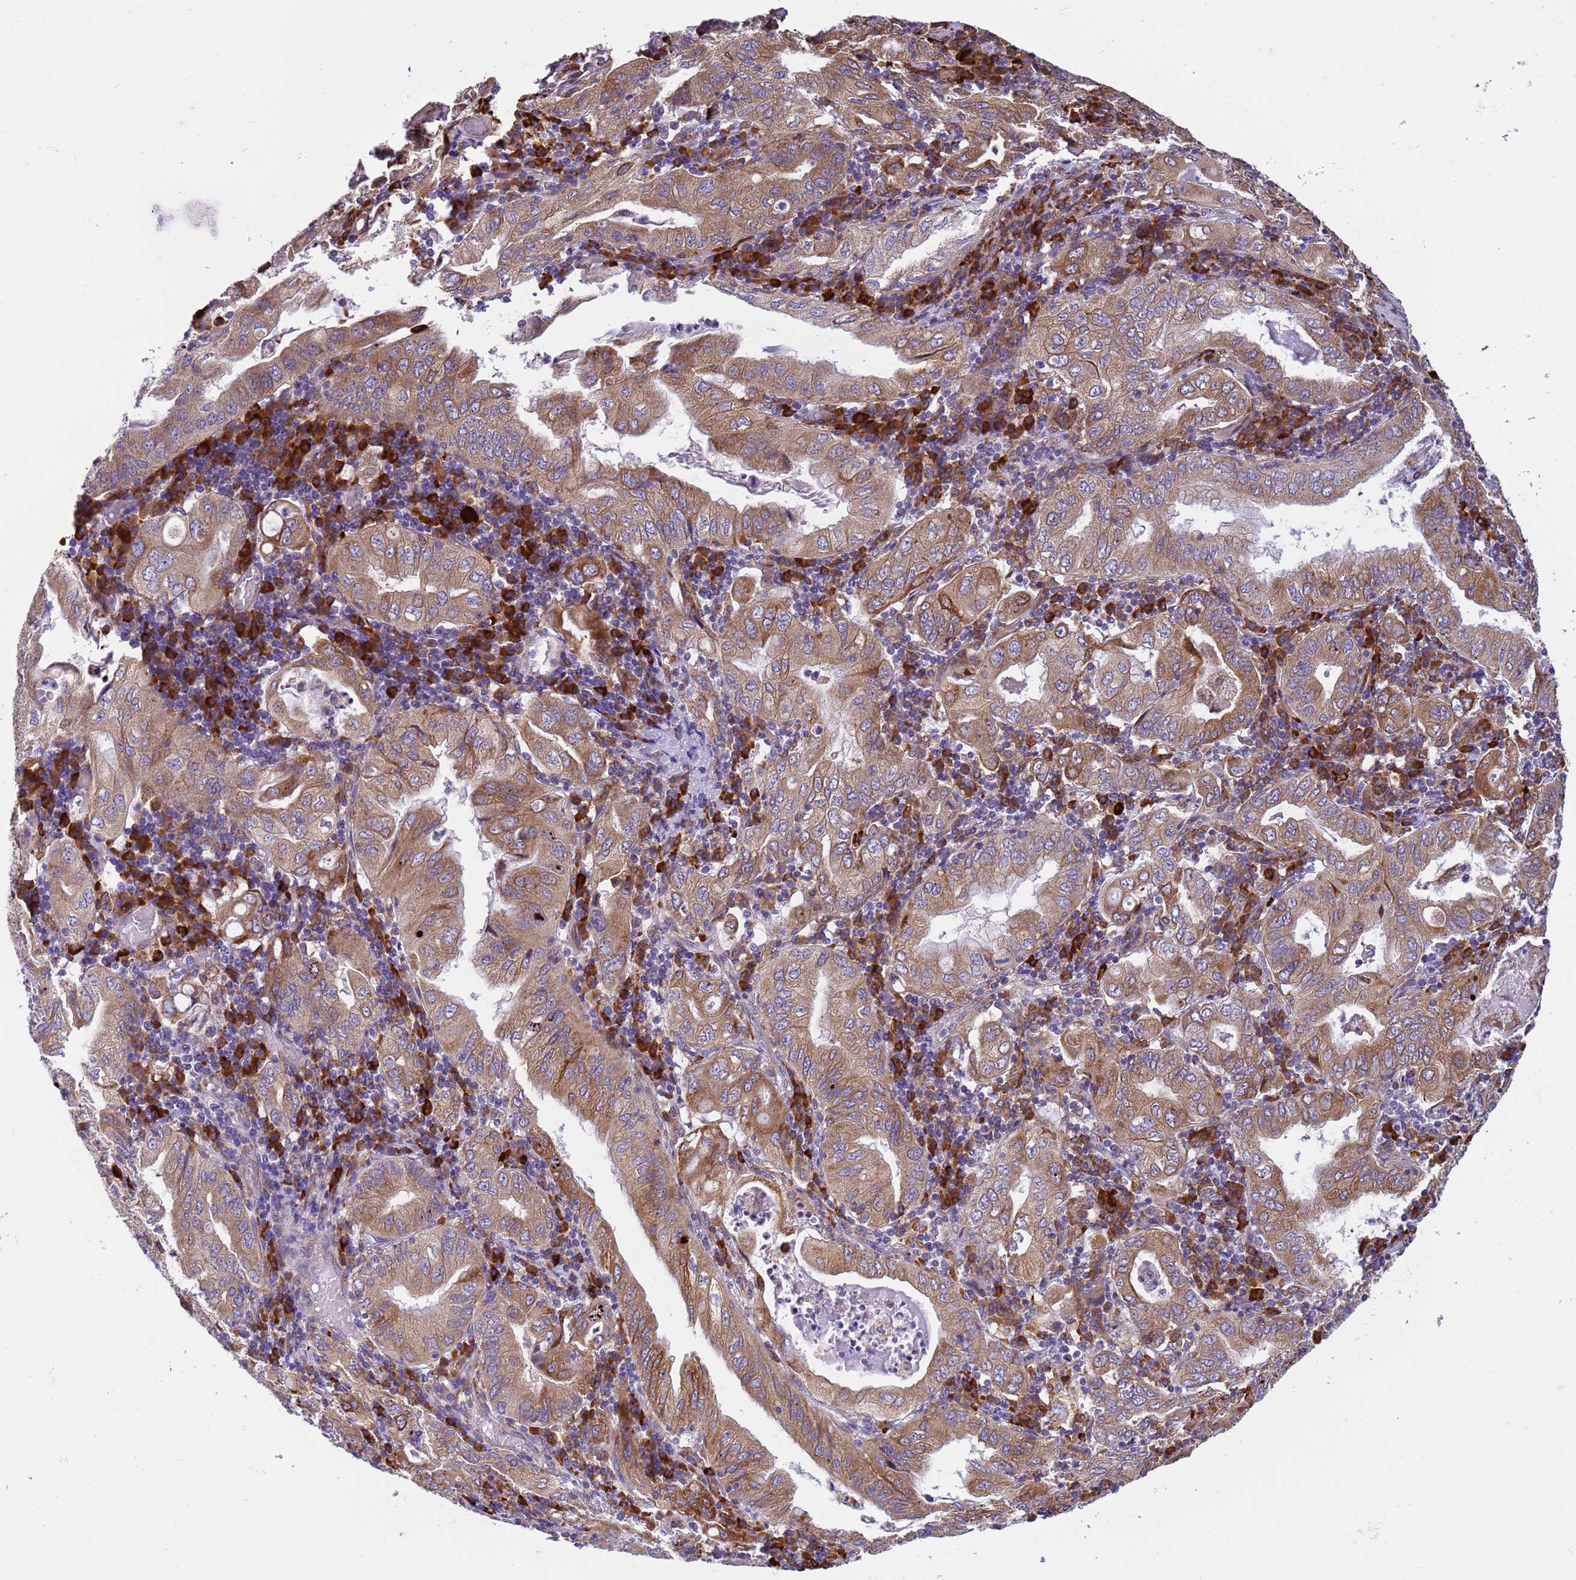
{"staining": {"intensity": "moderate", "quantity": ">75%", "location": "cytoplasmic/membranous"}, "tissue": "stomach cancer", "cell_type": "Tumor cells", "image_type": "cancer", "snomed": [{"axis": "morphology", "description": "Normal tissue, NOS"}, {"axis": "morphology", "description": "Adenocarcinoma, NOS"}, {"axis": "topography", "description": "Esophagus"}, {"axis": "topography", "description": "Stomach, upper"}, {"axis": "topography", "description": "Peripheral nerve tissue"}], "caption": "A micrograph of human stomach cancer (adenocarcinoma) stained for a protein reveals moderate cytoplasmic/membranous brown staining in tumor cells. The protein of interest is shown in brown color, while the nuclei are stained blue.", "gene": "THAP5", "patient": {"sex": "male", "age": 62}}